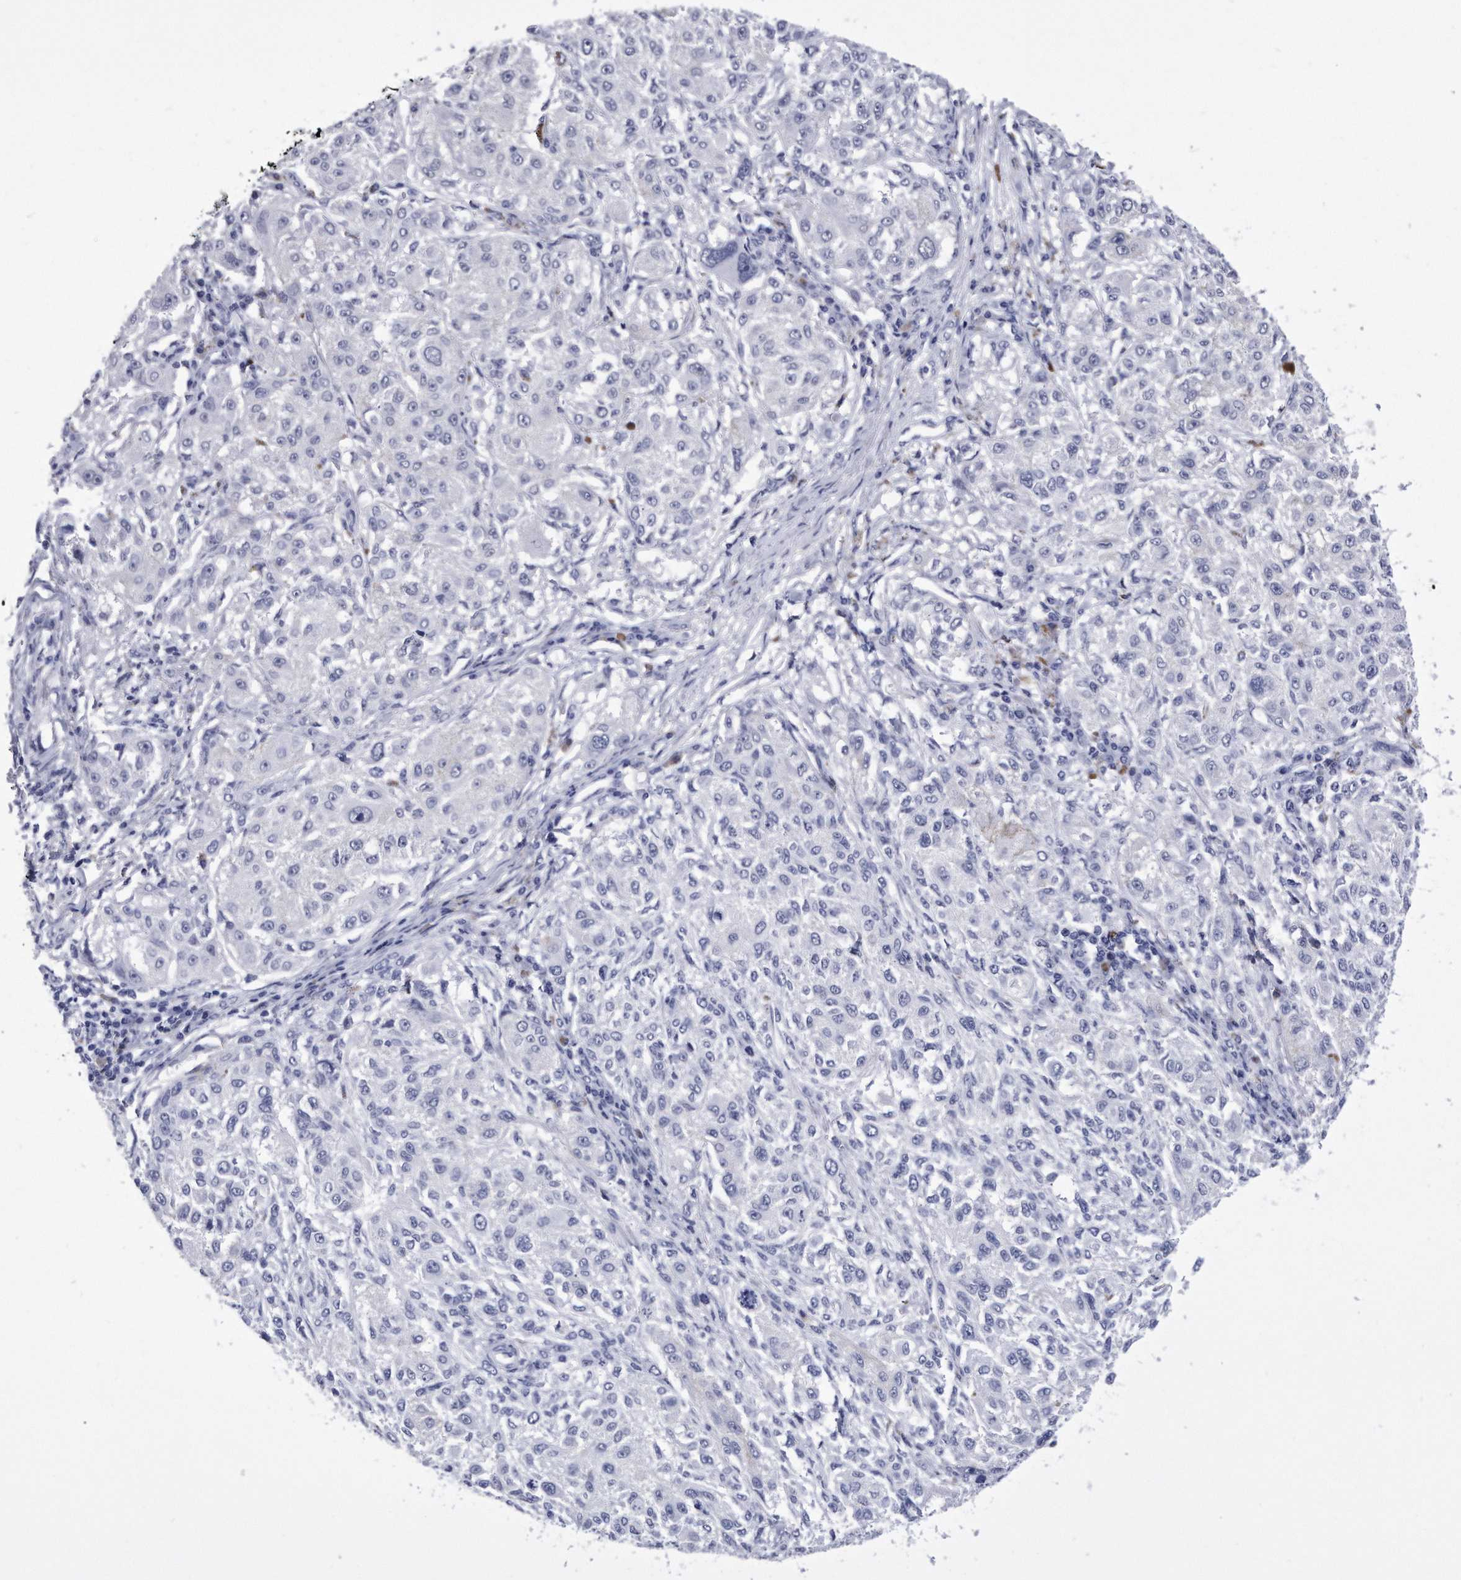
{"staining": {"intensity": "negative", "quantity": "none", "location": "none"}, "tissue": "melanoma", "cell_type": "Tumor cells", "image_type": "cancer", "snomed": [{"axis": "morphology", "description": "Necrosis, NOS"}, {"axis": "morphology", "description": "Malignant melanoma, NOS"}, {"axis": "topography", "description": "Skin"}], "caption": "The image shows no significant staining in tumor cells of malignant melanoma.", "gene": "KCTD8", "patient": {"sex": "female", "age": 87}}